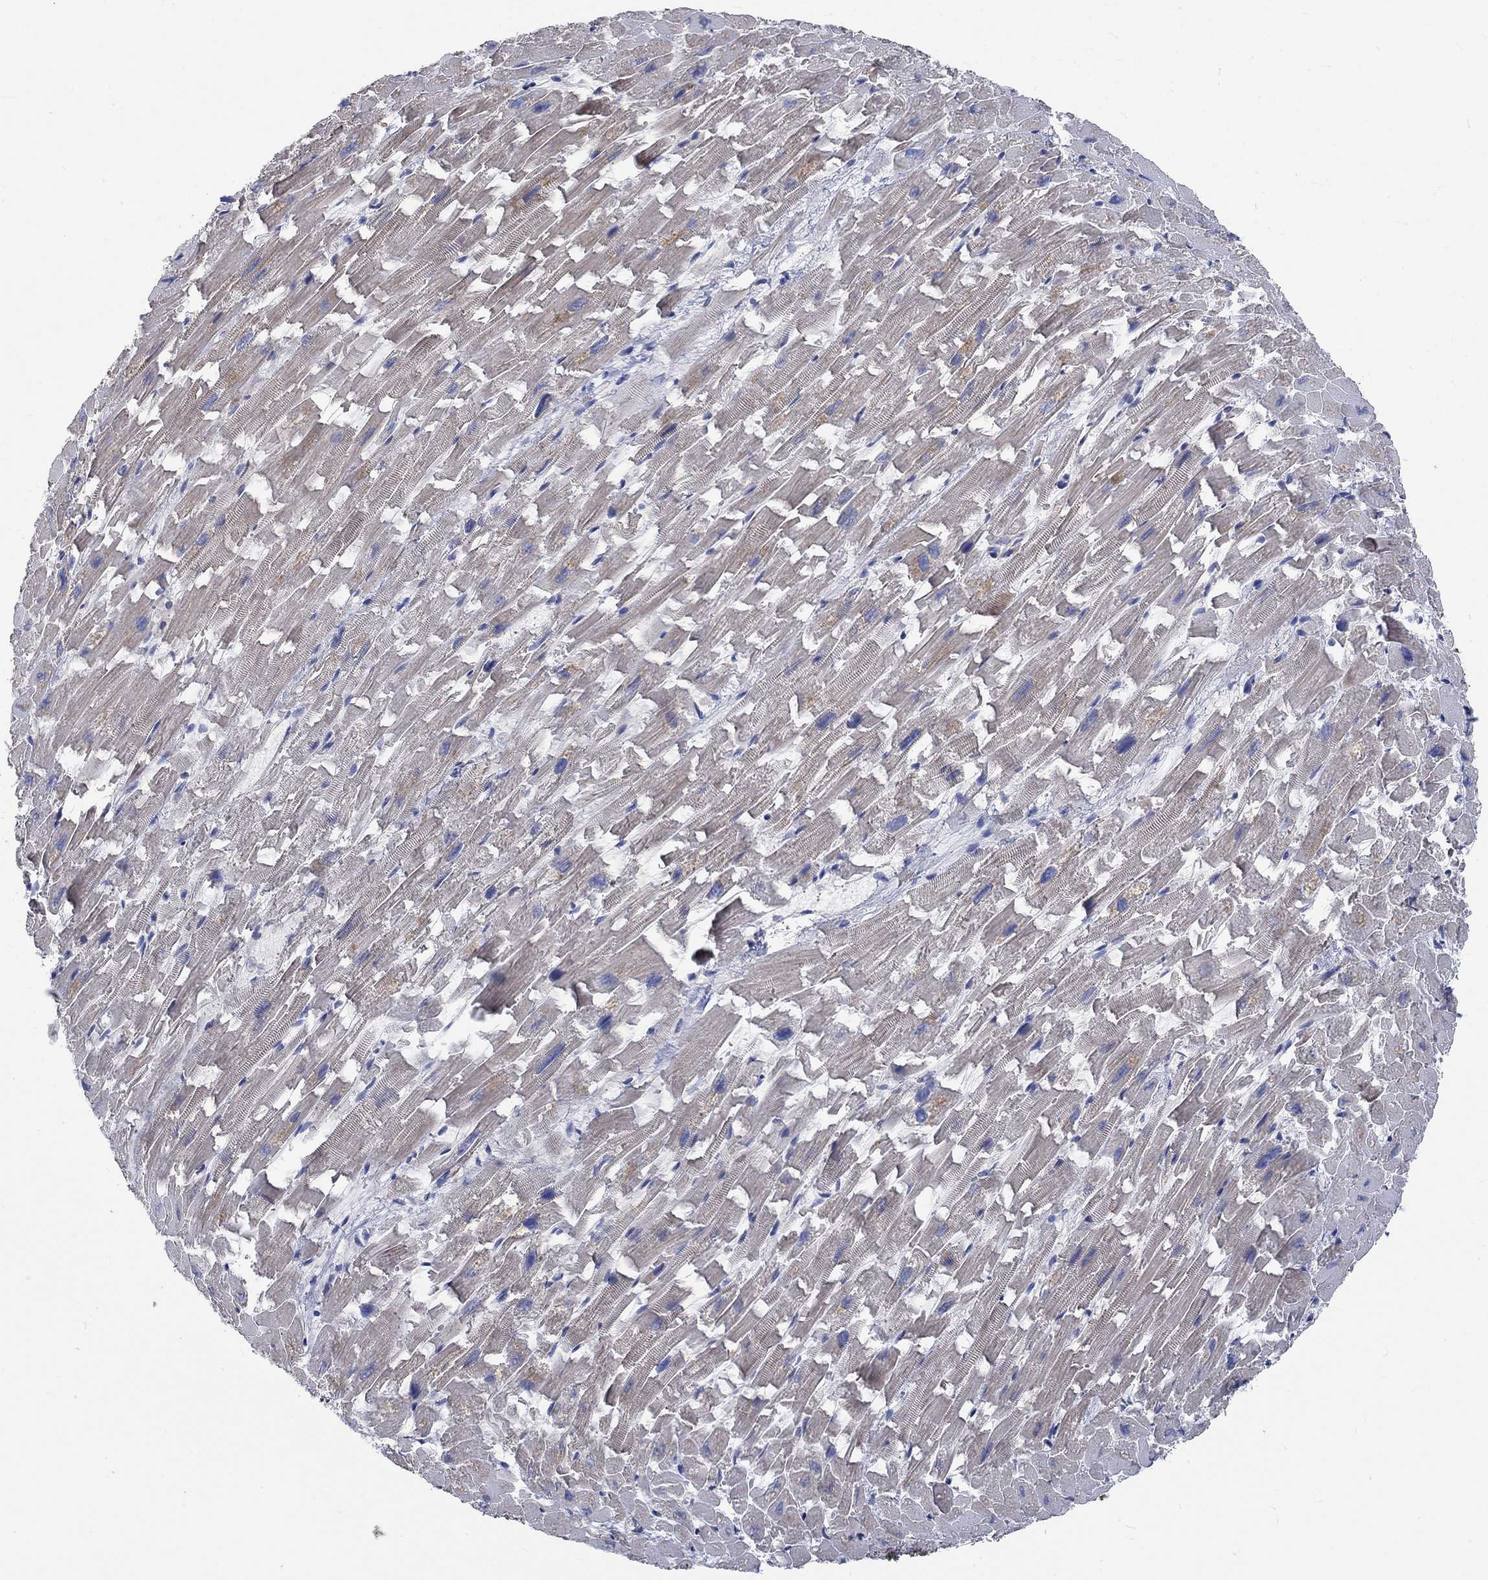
{"staining": {"intensity": "weak", "quantity": "<25%", "location": "cytoplasmic/membranous"}, "tissue": "heart muscle", "cell_type": "Cardiomyocytes", "image_type": "normal", "snomed": [{"axis": "morphology", "description": "Normal tissue, NOS"}, {"axis": "topography", "description": "Heart"}], "caption": "The IHC histopathology image has no significant positivity in cardiomyocytes of heart muscle.", "gene": "TNFAIP8L3", "patient": {"sex": "female", "age": 64}}